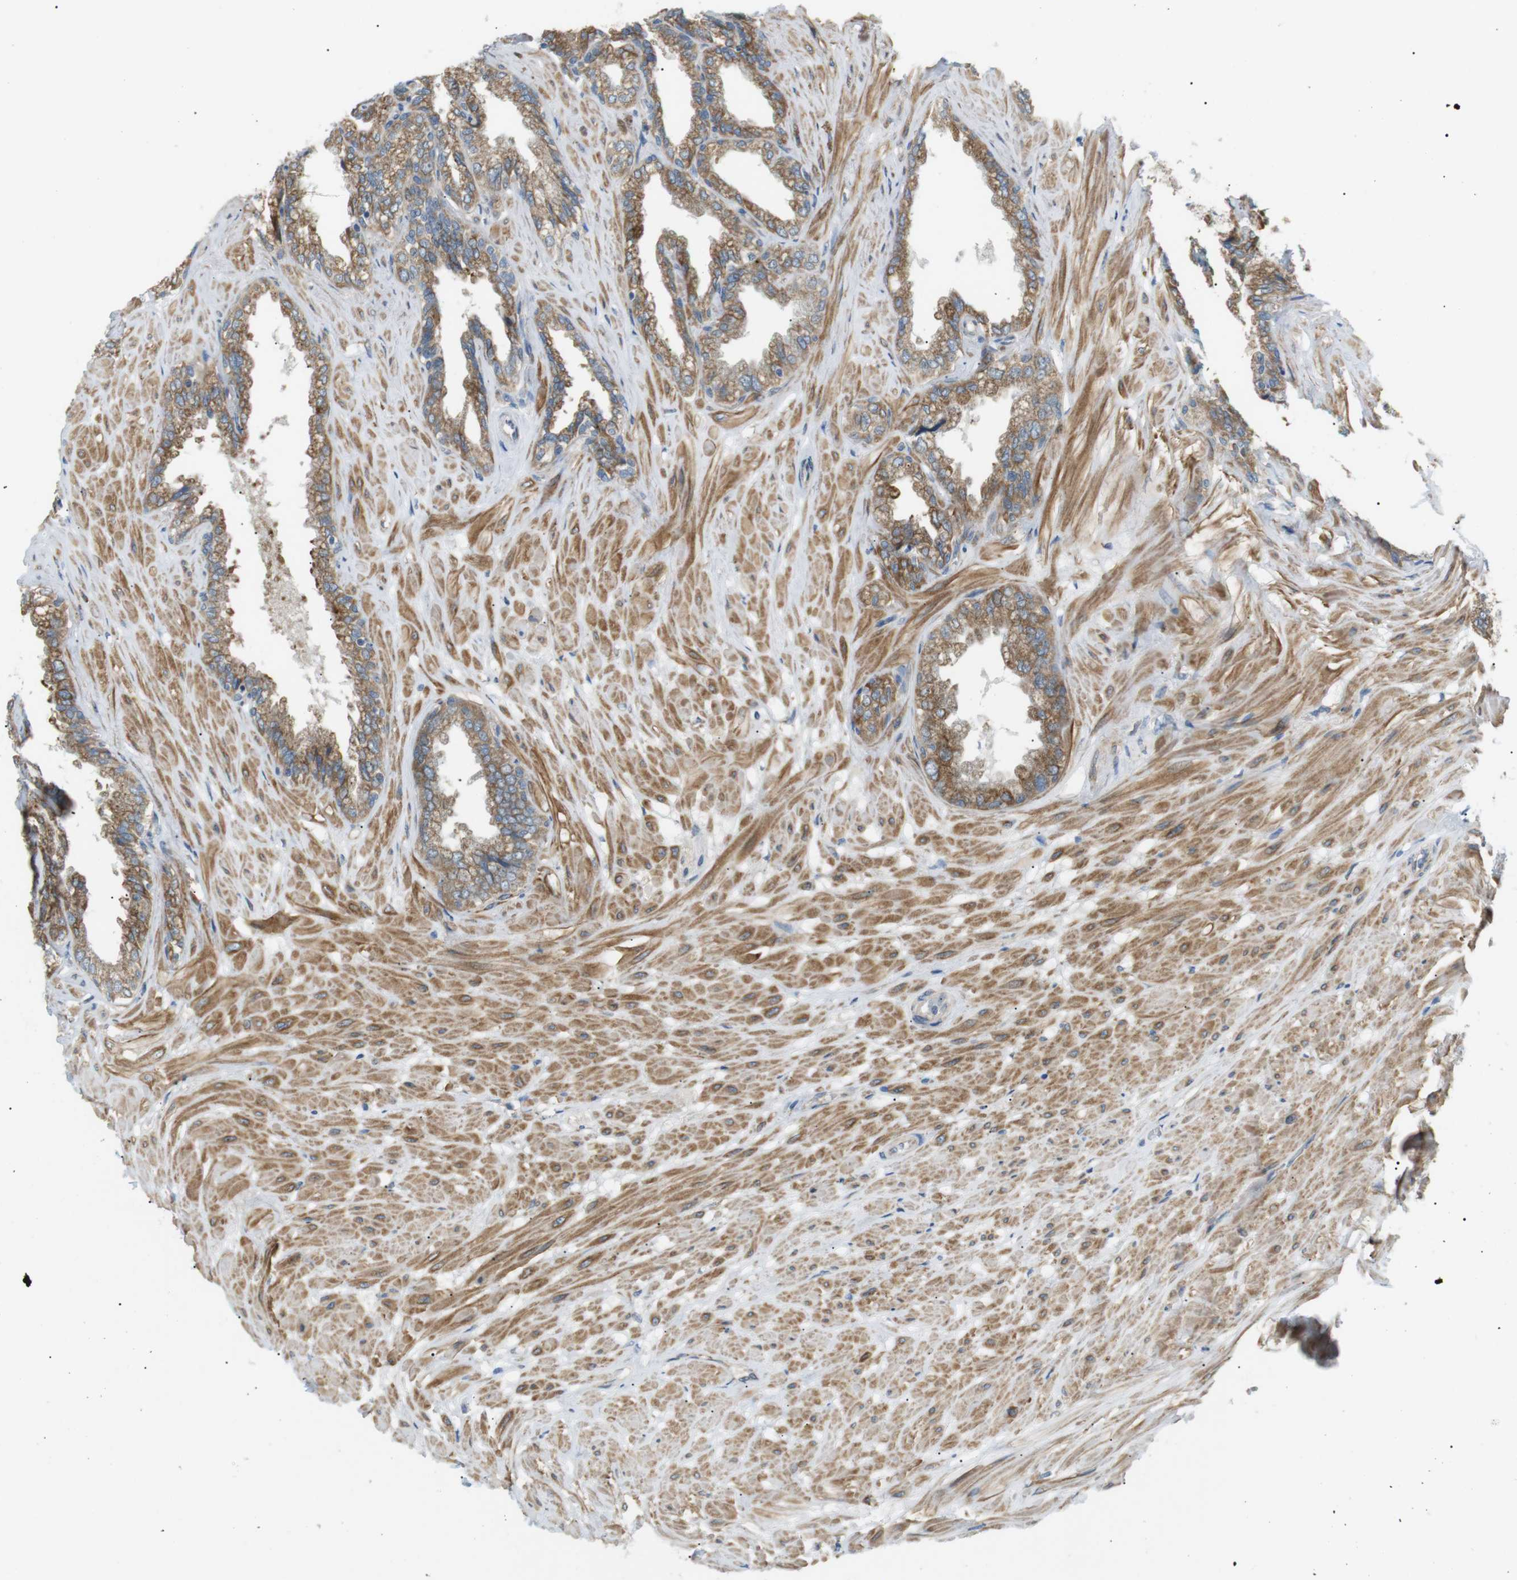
{"staining": {"intensity": "moderate", "quantity": "25%-75%", "location": "cytoplasmic/membranous"}, "tissue": "seminal vesicle", "cell_type": "Glandular cells", "image_type": "normal", "snomed": [{"axis": "morphology", "description": "Normal tissue, NOS"}, {"axis": "topography", "description": "Seminal veicle"}], "caption": "Protein staining exhibits moderate cytoplasmic/membranous positivity in about 25%-75% of glandular cells in unremarkable seminal vesicle. (IHC, brightfield microscopy, high magnification).", "gene": "MTARC2", "patient": {"sex": "male", "age": 46}}